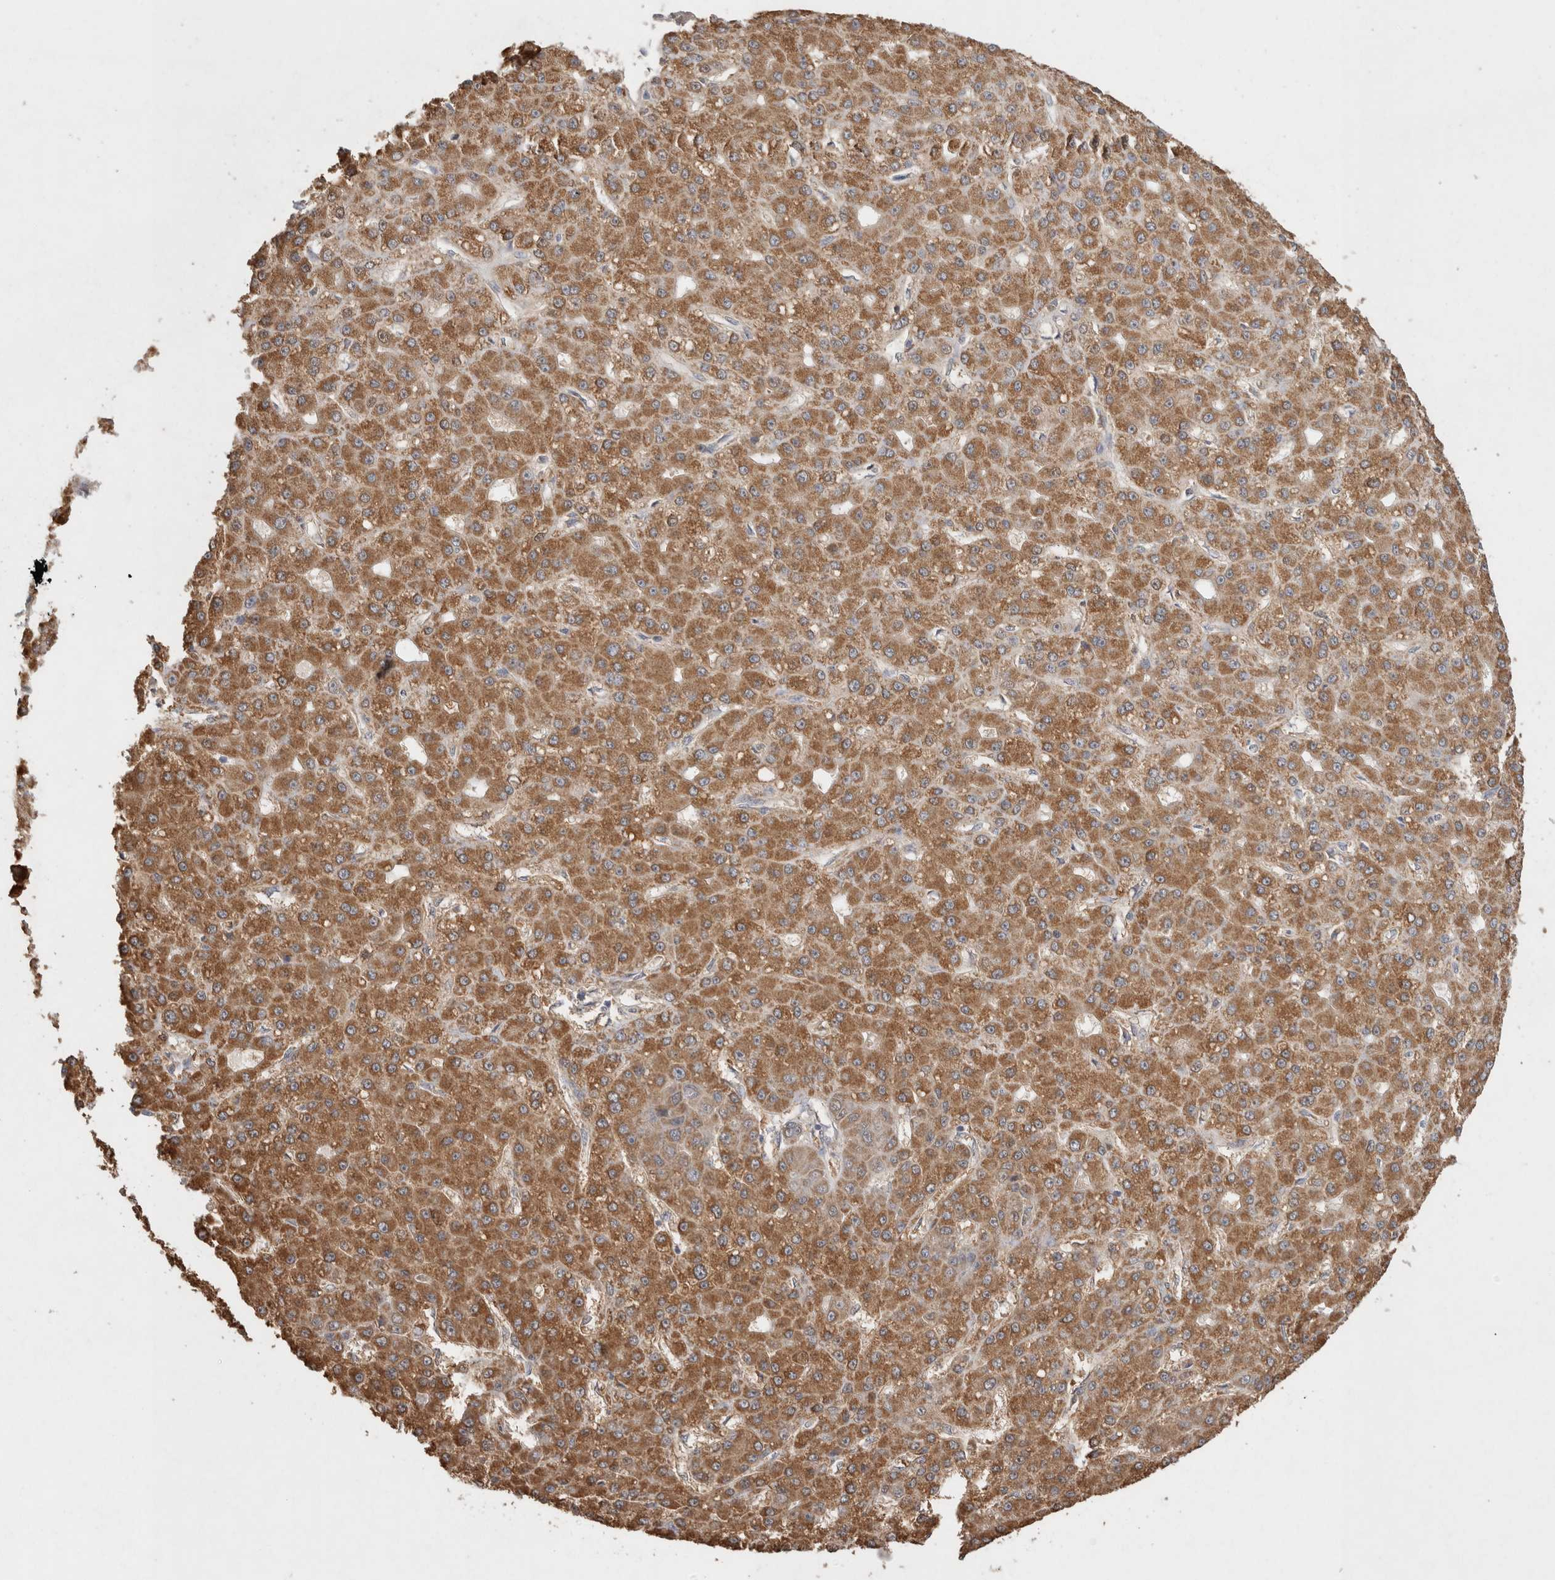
{"staining": {"intensity": "moderate", "quantity": ">75%", "location": "cytoplasmic/membranous"}, "tissue": "liver cancer", "cell_type": "Tumor cells", "image_type": "cancer", "snomed": [{"axis": "morphology", "description": "Carcinoma, Hepatocellular, NOS"}, {"axis": "topography", "description": "Liver"}], "caption": "Liver cancer stained with DAB IHC shows medium levels of moderate cytoplasmic/membranous expression in approximately >75% of tumor cells. Immunohistochemistry (ihc) stains the protein in brown and the nuclei are stained blue.", "gene": "RAB14", "patient": {"sex": "male", "age": 67}}